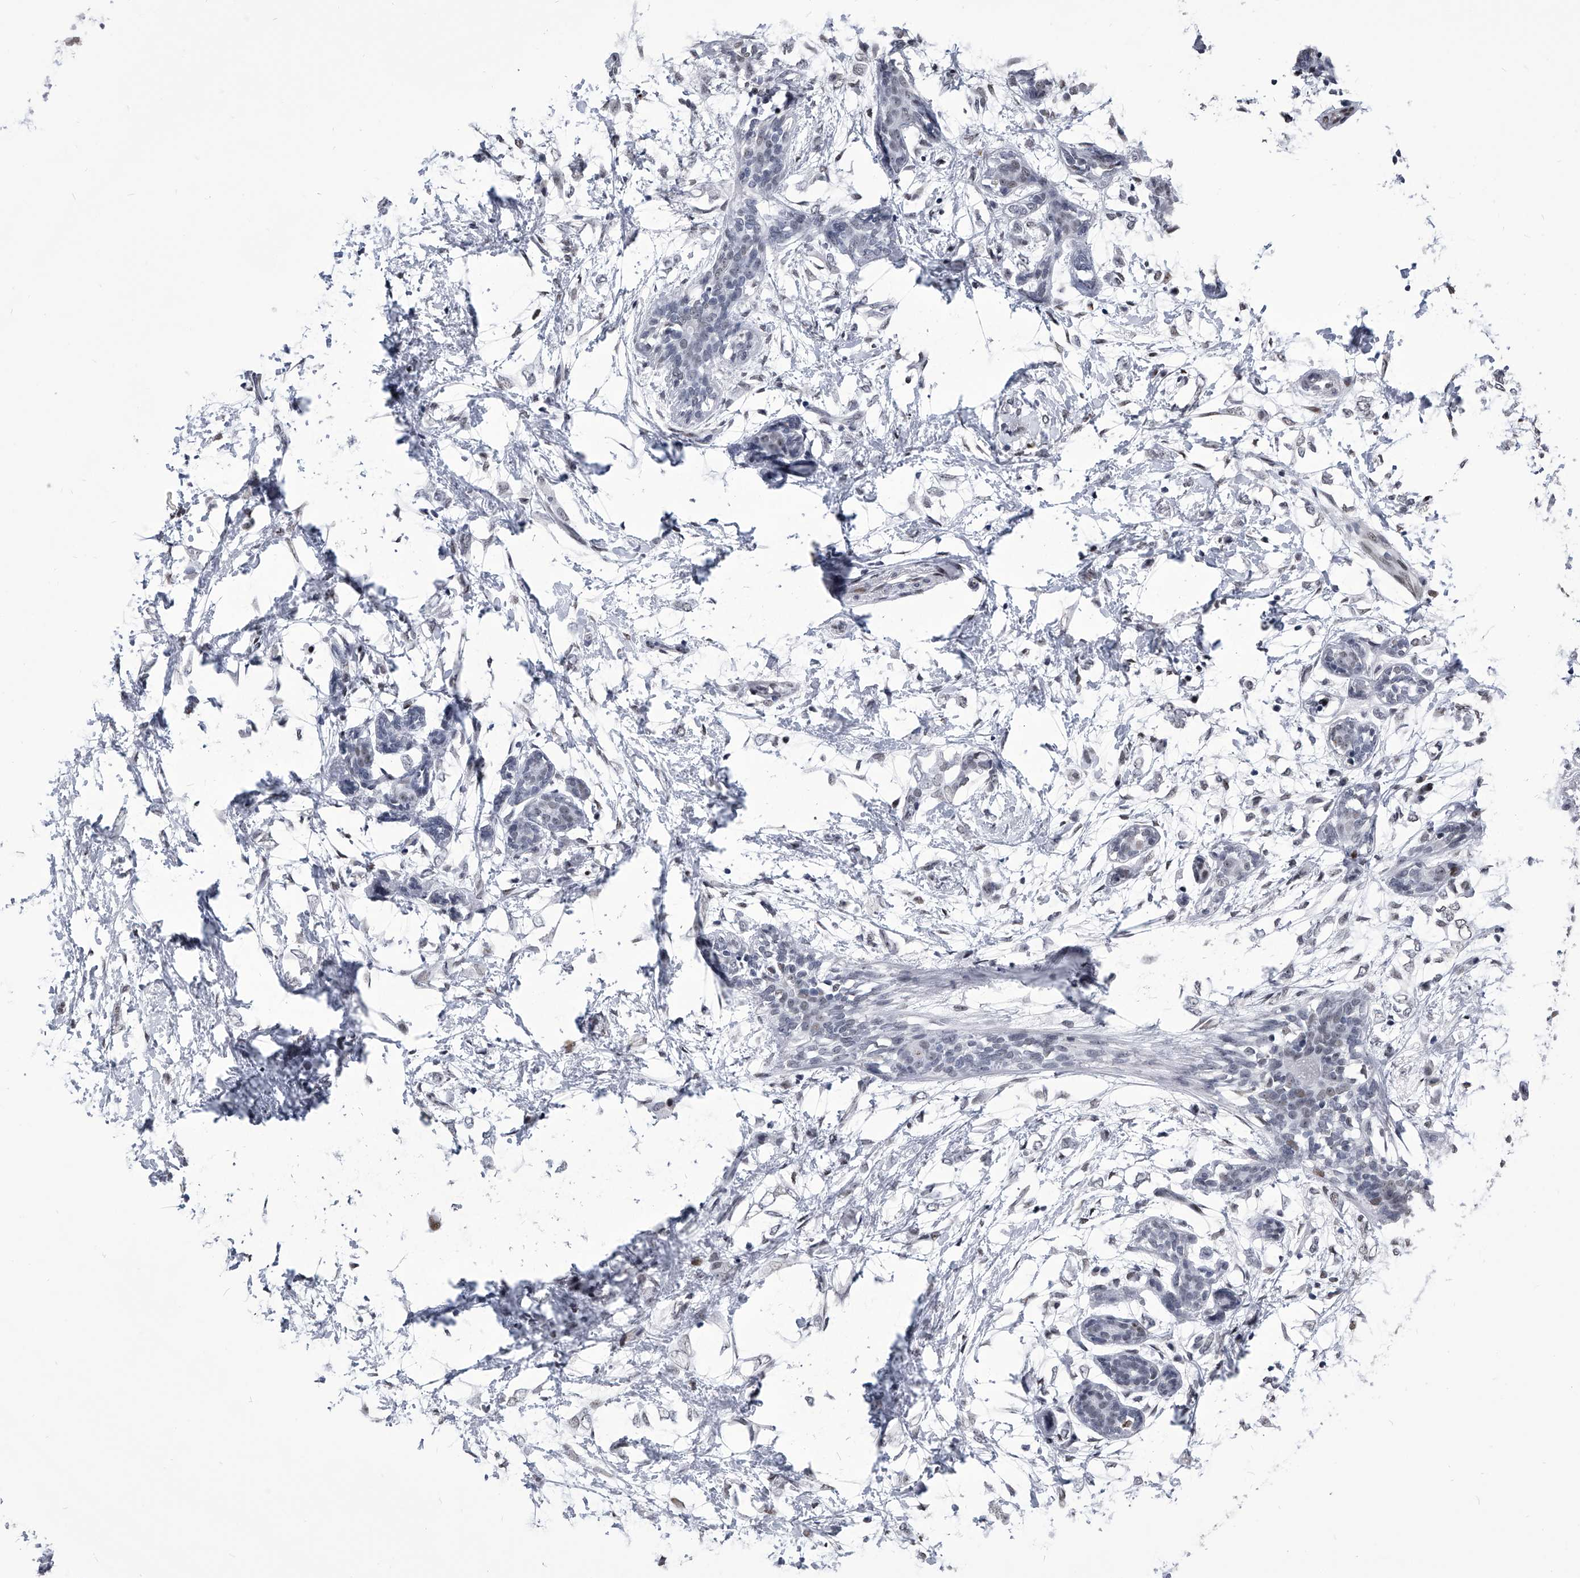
{"staining": {"intensity": "negative", "quantity": "none", "location": "none"}, "tissue": "breast cancer", "cell_type": "Tumor cells", "image_type": "cancer", "snomed": [{"axis": "morphology", "description": "Normal tissue, NOS"}, {"axis": "morphology", "description": "Lobular carcinoma"}, {"axis": "topography", "description": "Breast"}], "caption": "A high-resolution histopathology image shows immunohistochemistry (IHC) staining of breast cancer, which displays no significant staining in tumor cells. (Immunohistochemistry, brightfield microscopy, high magnification).", "gene": "CMTR1", "patient": {"sex": "female", "age": 47}}